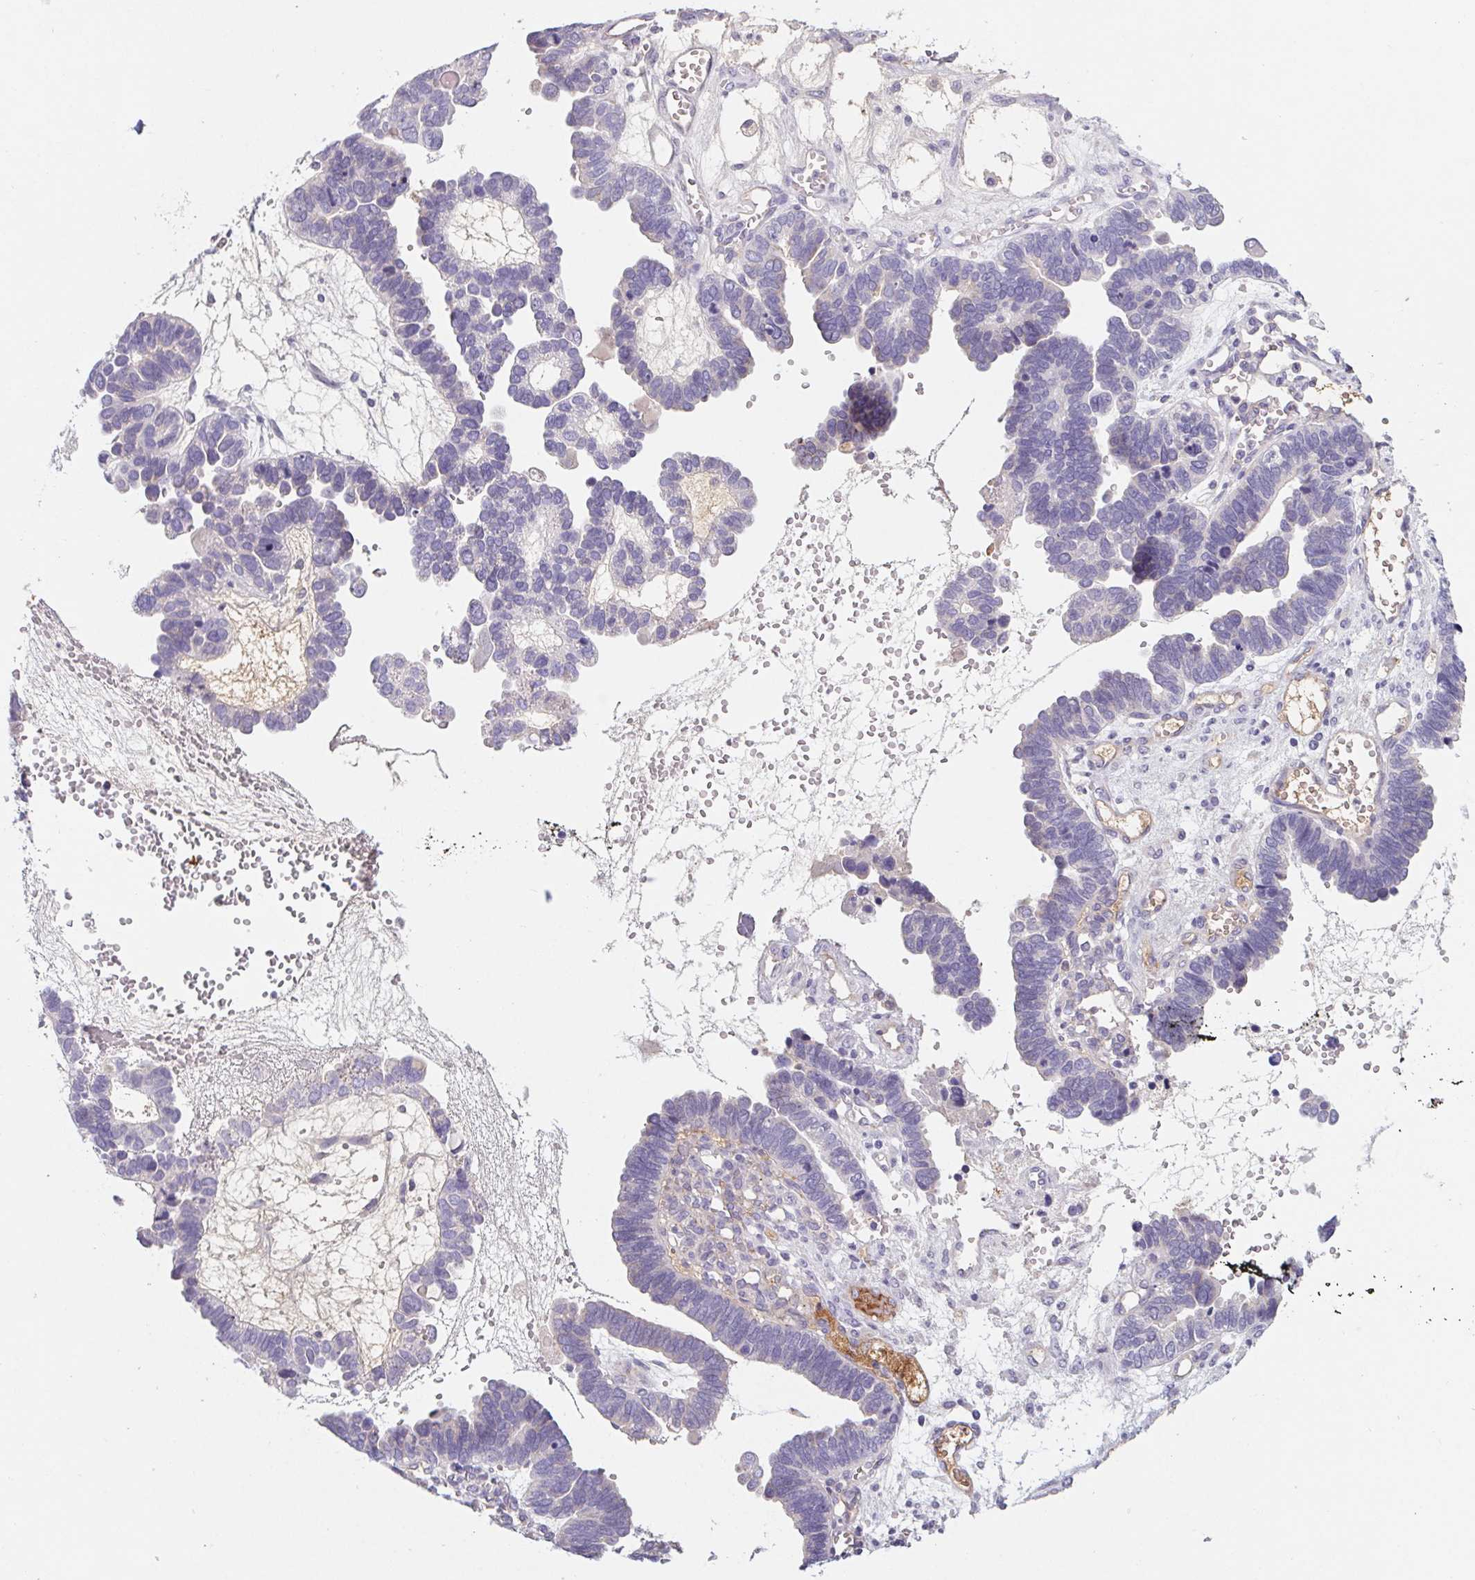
{"staining": {"intensity": "negative", "quantity": "none", "location": "none"}, "tissue": "ovarian cancer", "cell_type": "Tumor cells", "image_type": "cancer", "snomed": [{"axis": "morphology", "description": "Cystadenocarcinoma, serous, NOS"}, {"axis": "topography", "description": "Ovary"}], "caption": "Human ovarian cancer (serous cystadenocarcinoma) stained for a protein using immunohistochemistry displays no positivity in tumor cells.", "gene": "LPA", "patient": {"sex": "female", "age": 51}}